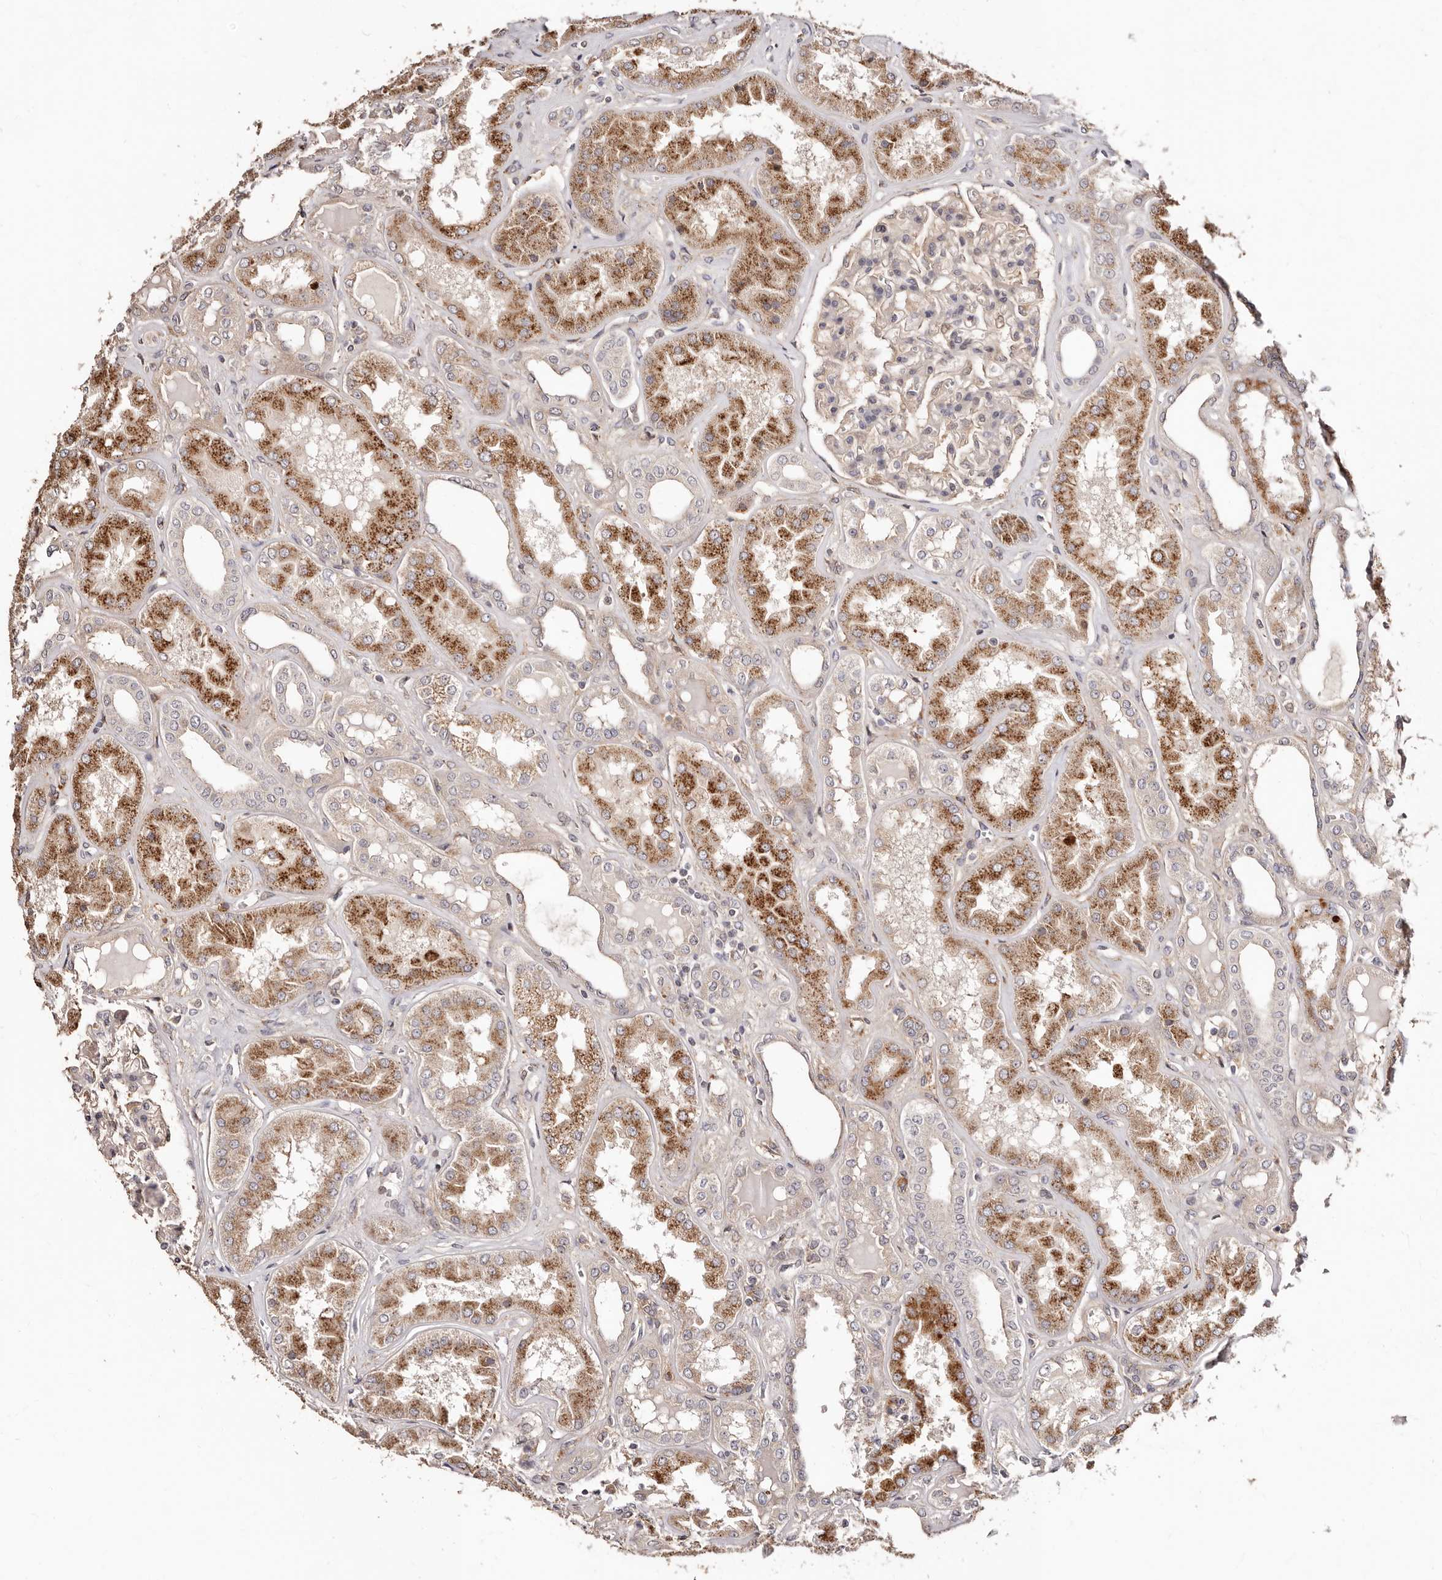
{"staining": {"intensity": "weak", "quantity": "25%-75%", "location": "cytoplasmic/membranous"}, "tissue": "kidney", "cell_type": "Cells in glomeruli", "image_type": "normal", "snomed": [{"axis": "morphology", "description": "Normal tissue, NOS"}, {"axis": "topography", "description": "Kidney"}], "caption": "Protein analysis of benign kidney reveals weak cytoplasmic/membranous staining in about 25%-75% of cells in glomeruli. Nuclei are stained in blue.", "gene": "APOL6", "patient": {"sex": "female", "age": 56}}